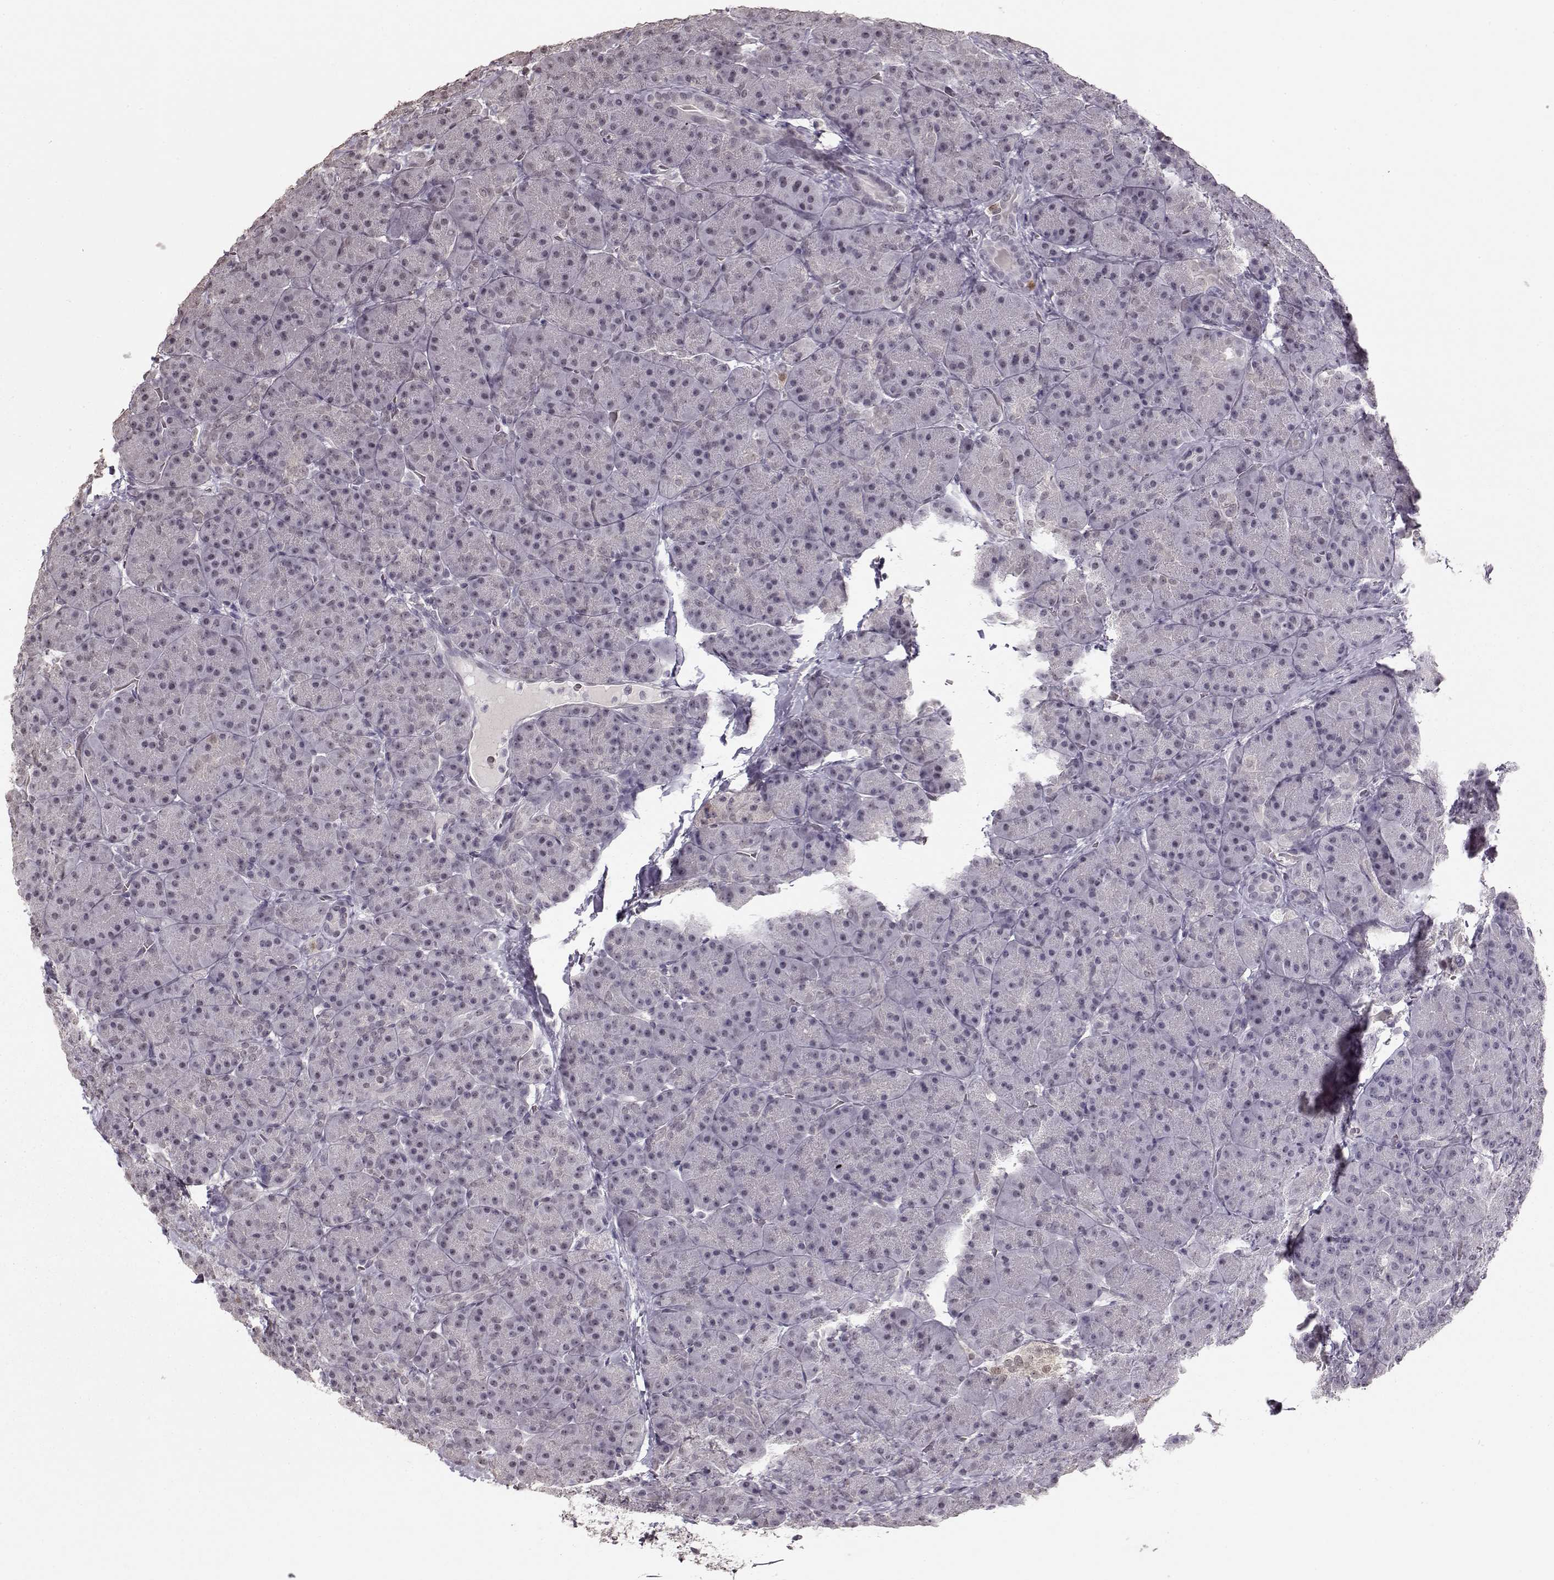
{"staining": {"intensity": "negative", "quantity": "none", "location": "none"}, "tissue": "pancreas", "cell_type": "Exocrine glandular cells", "image_type": "normal", "snomed": [{"axis": "morphology", "description": "Normal tissue, NOS"}, {"axis": "topography", "description": "Pancreas"}], "caption": "Immunohistochemistry micrograph of normal pancreas: human pancreas stained with DAB (3,3'-diaminobenzidine) displays no significant protein positivity in exocrine glandular cells.", "gene": "PCP4", "patient": {"sex": "male", "age": 57}}